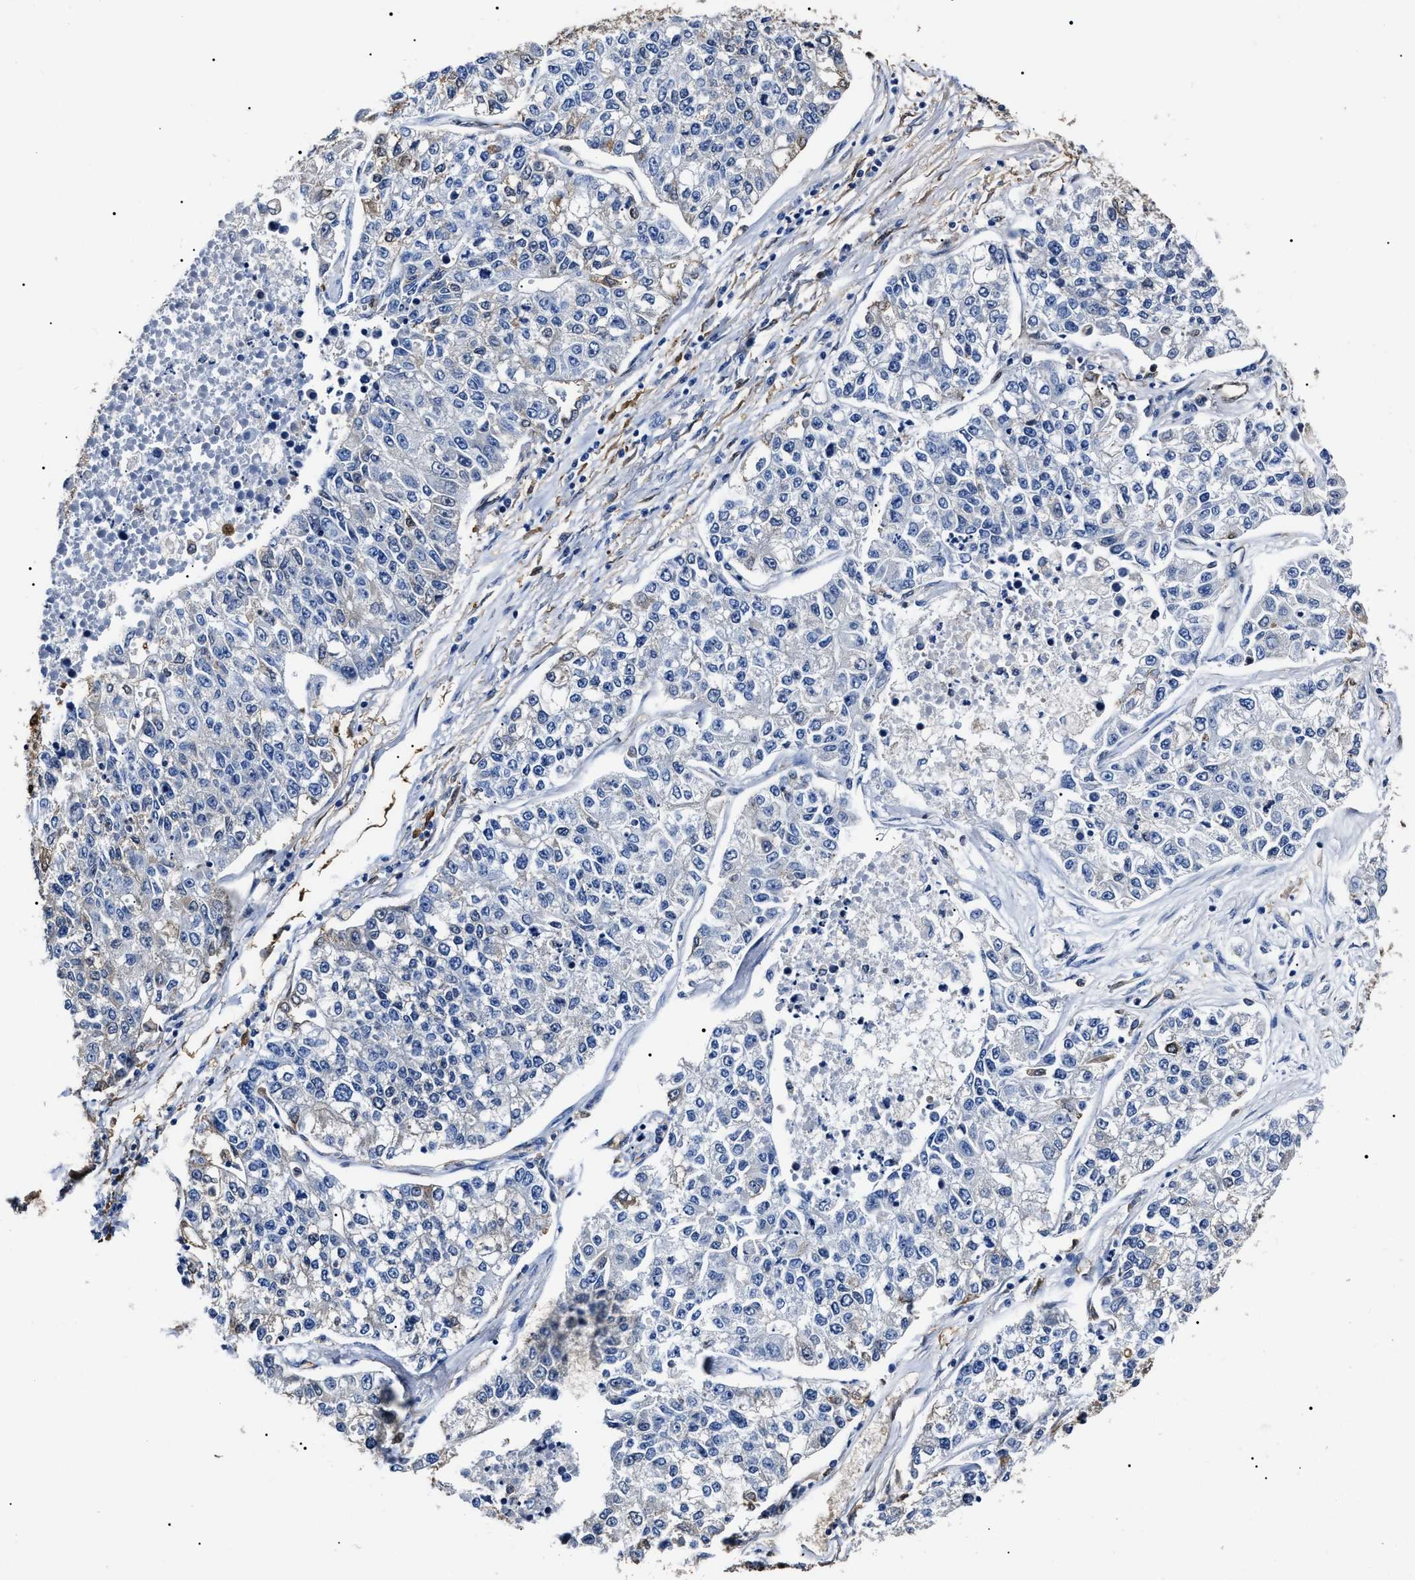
{"staining": {"intensity": "negative", "quantity": "none", "location": "none"}, "tissue": "lung cancer", "cell_type": "Tumor cells", "image_type": "cancer", "snomed": [{"axis": "morphology", "description": "Adenocarcinoma, NOS"}, {"axis": "topography", "description": "Lung"}], "caption": "Lung cancer (adenocarcinoma) was stained to show a protein in brown. There is no significant staining in tumor cells. (IHC, brightfield microscopy, high magnification).", "gene": "ALDH1A1", "patient": {"sex": "male", "age": 49}}